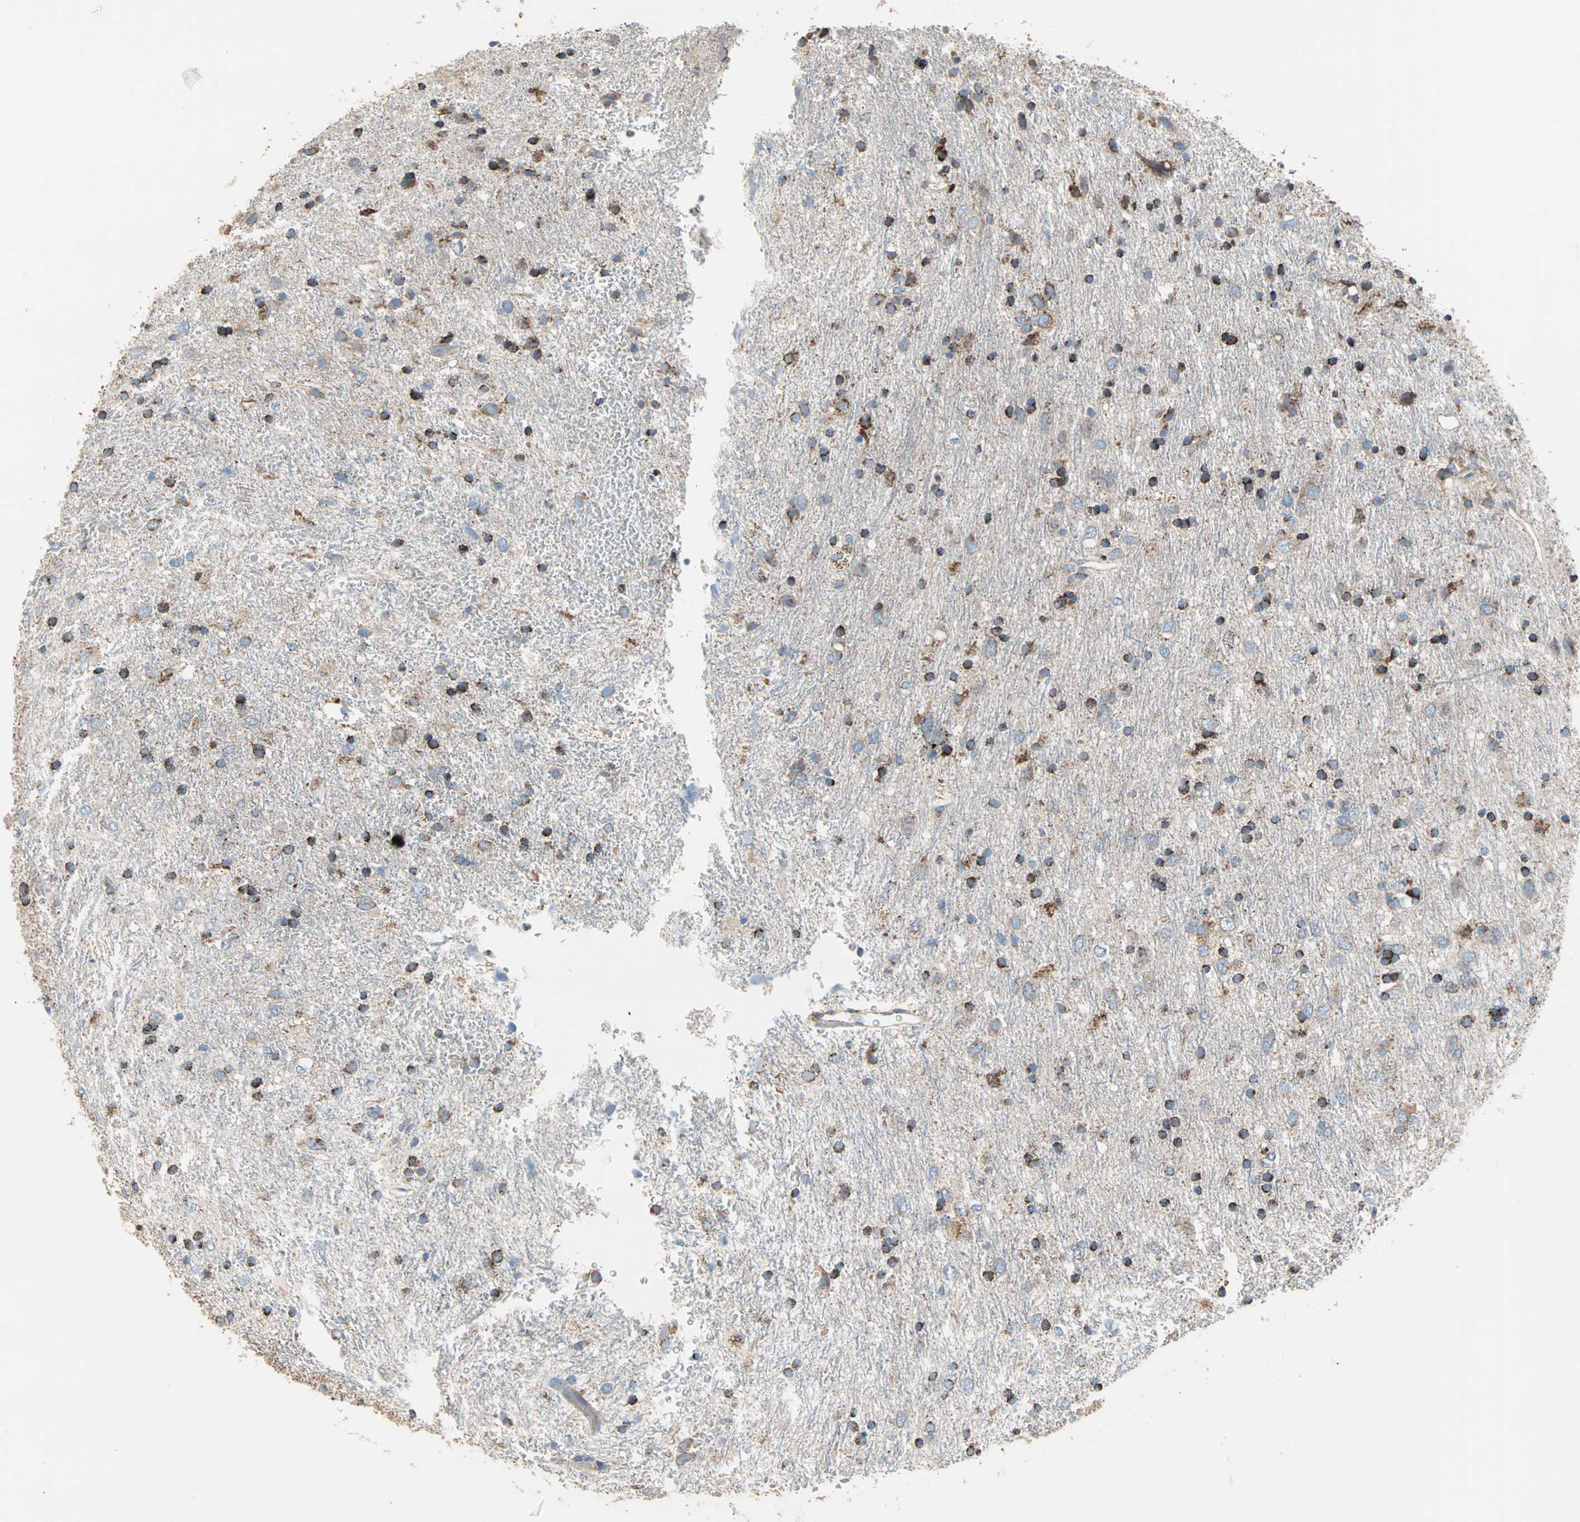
{"staining": {"intensity": "strong", "quantity": "25%-75%", "location": "cytoplasmic/membranous"}, "tissue": "glioma", "cell_type": "Tumor cells", "image_type": "cancer", "snomed": [{"axis": "morphology", "description": "Glioma, malignant, Low grade"}, {"axis": "topography", "description": "Brain"}], "caption": "Glioma was stained to show a protein in brown. There is high levels of strong cytoplasmic/membranous staining in about 25%-75% of tumor cells. The protein is stained brown, and the nuclei are stained in blue (DAB IHC with brightfield microscopy, high magnification).", "gene": "TST", "patient": {"sex": "male", "age": 77}}